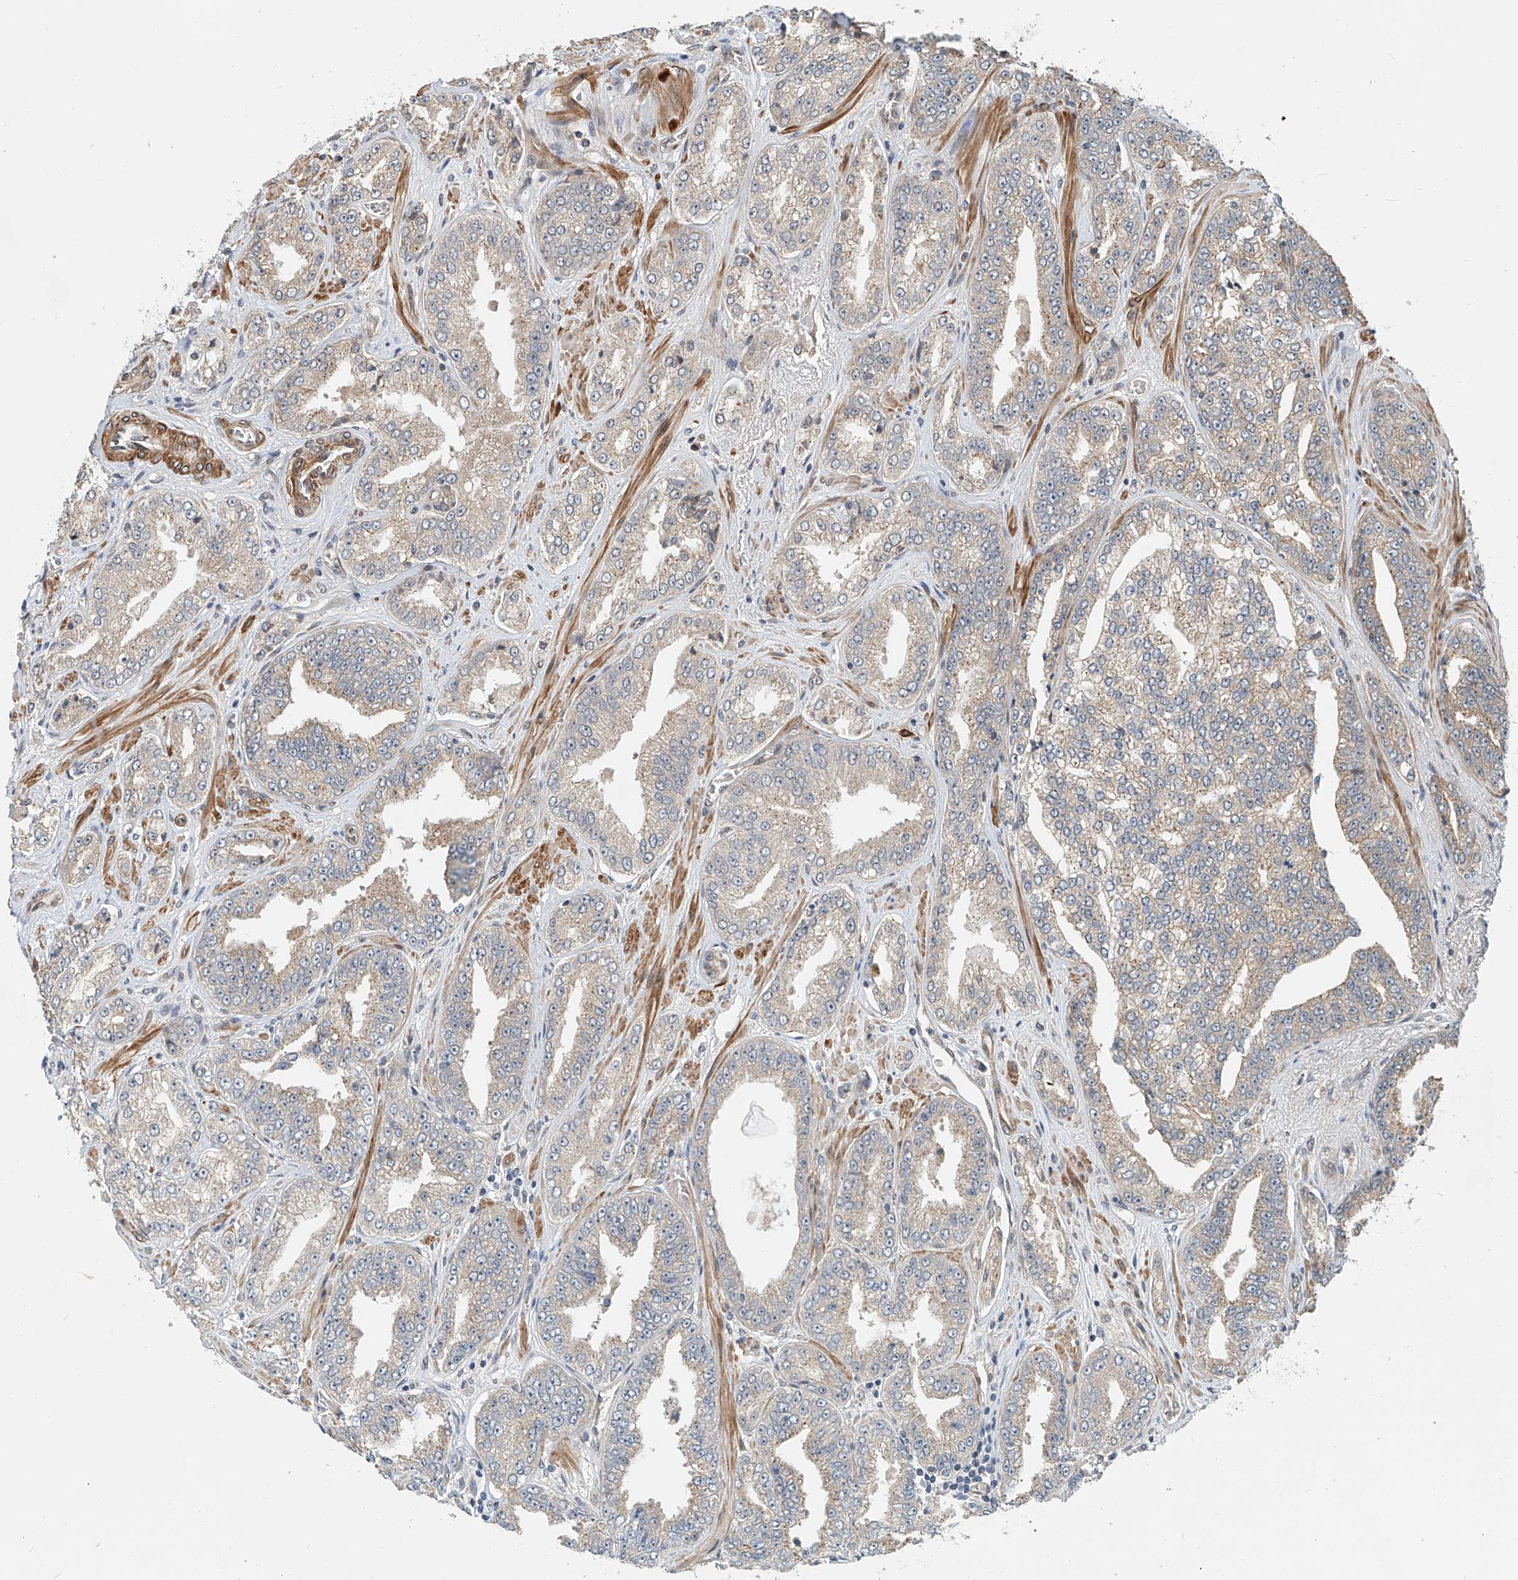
{"staining": {"intensity": "weak", "quantity": "<25%", "location": "cytoplasmic/membranous"}, "tissue": "prostate cancer", "cell_type": "Tumor cells", "image_type": "cancer", "snomed": [{"axis": "morphology", "description": "Adenocarcinoma, High grade"}, {"axis": "topography", "description": "Prostate"}], "caption": "DAB (3,3'-diaminobenzidine) immunohistochemical staining of human prostate cancer exhibits no significant staining in tumor cells. The staining is performed using DAB (3,3'-diaminobenzidine) brown chromogen with nuclei counter-stained in using hematoxylin.", "gene": "SASH1", "patient": {"sex": "male", "age": 71}}